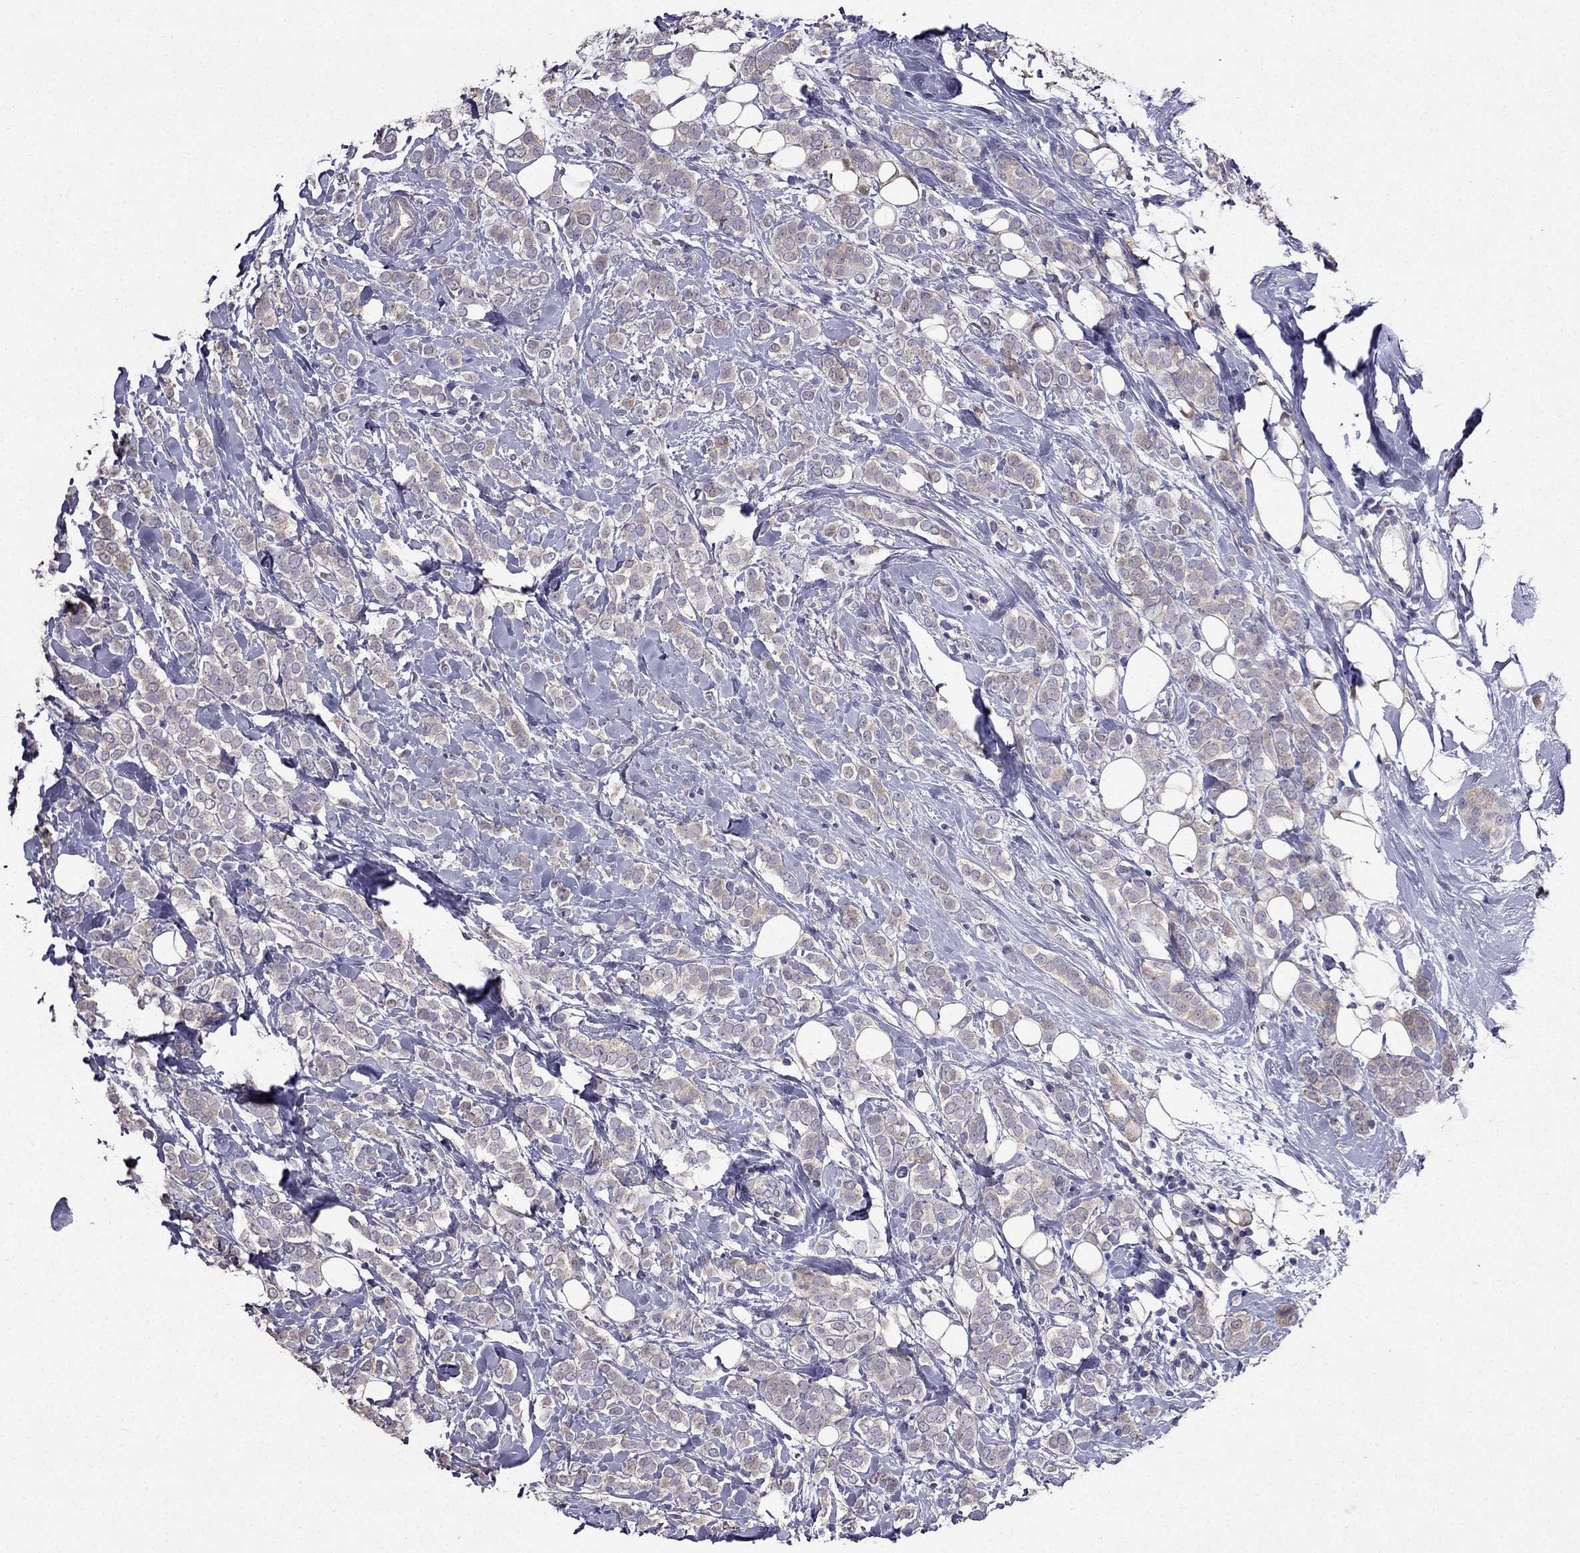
{"staining": {"intensity": "weak", "quantity": "25%-75%", "location": "cytoplasmic/membranous"}, "tissue": "breast cancer", "cell_type": "Tumor cells", "image_type": "cancer", "snomed": [{"axis": "morphology", "description": "Lobular carcinoma"}, {"axis": "topography", "description": "Breast"}], "caption": "Immunohistochemistry of human breast cancer demonstrates low levels of weak cytoplasmic/membranous expression in about 25%-75% of tumor cells. (IHC, brightfield microscopy, high magnification).", "gene": "AS3MT", "patient": {"sex": "female", "age": 49}}